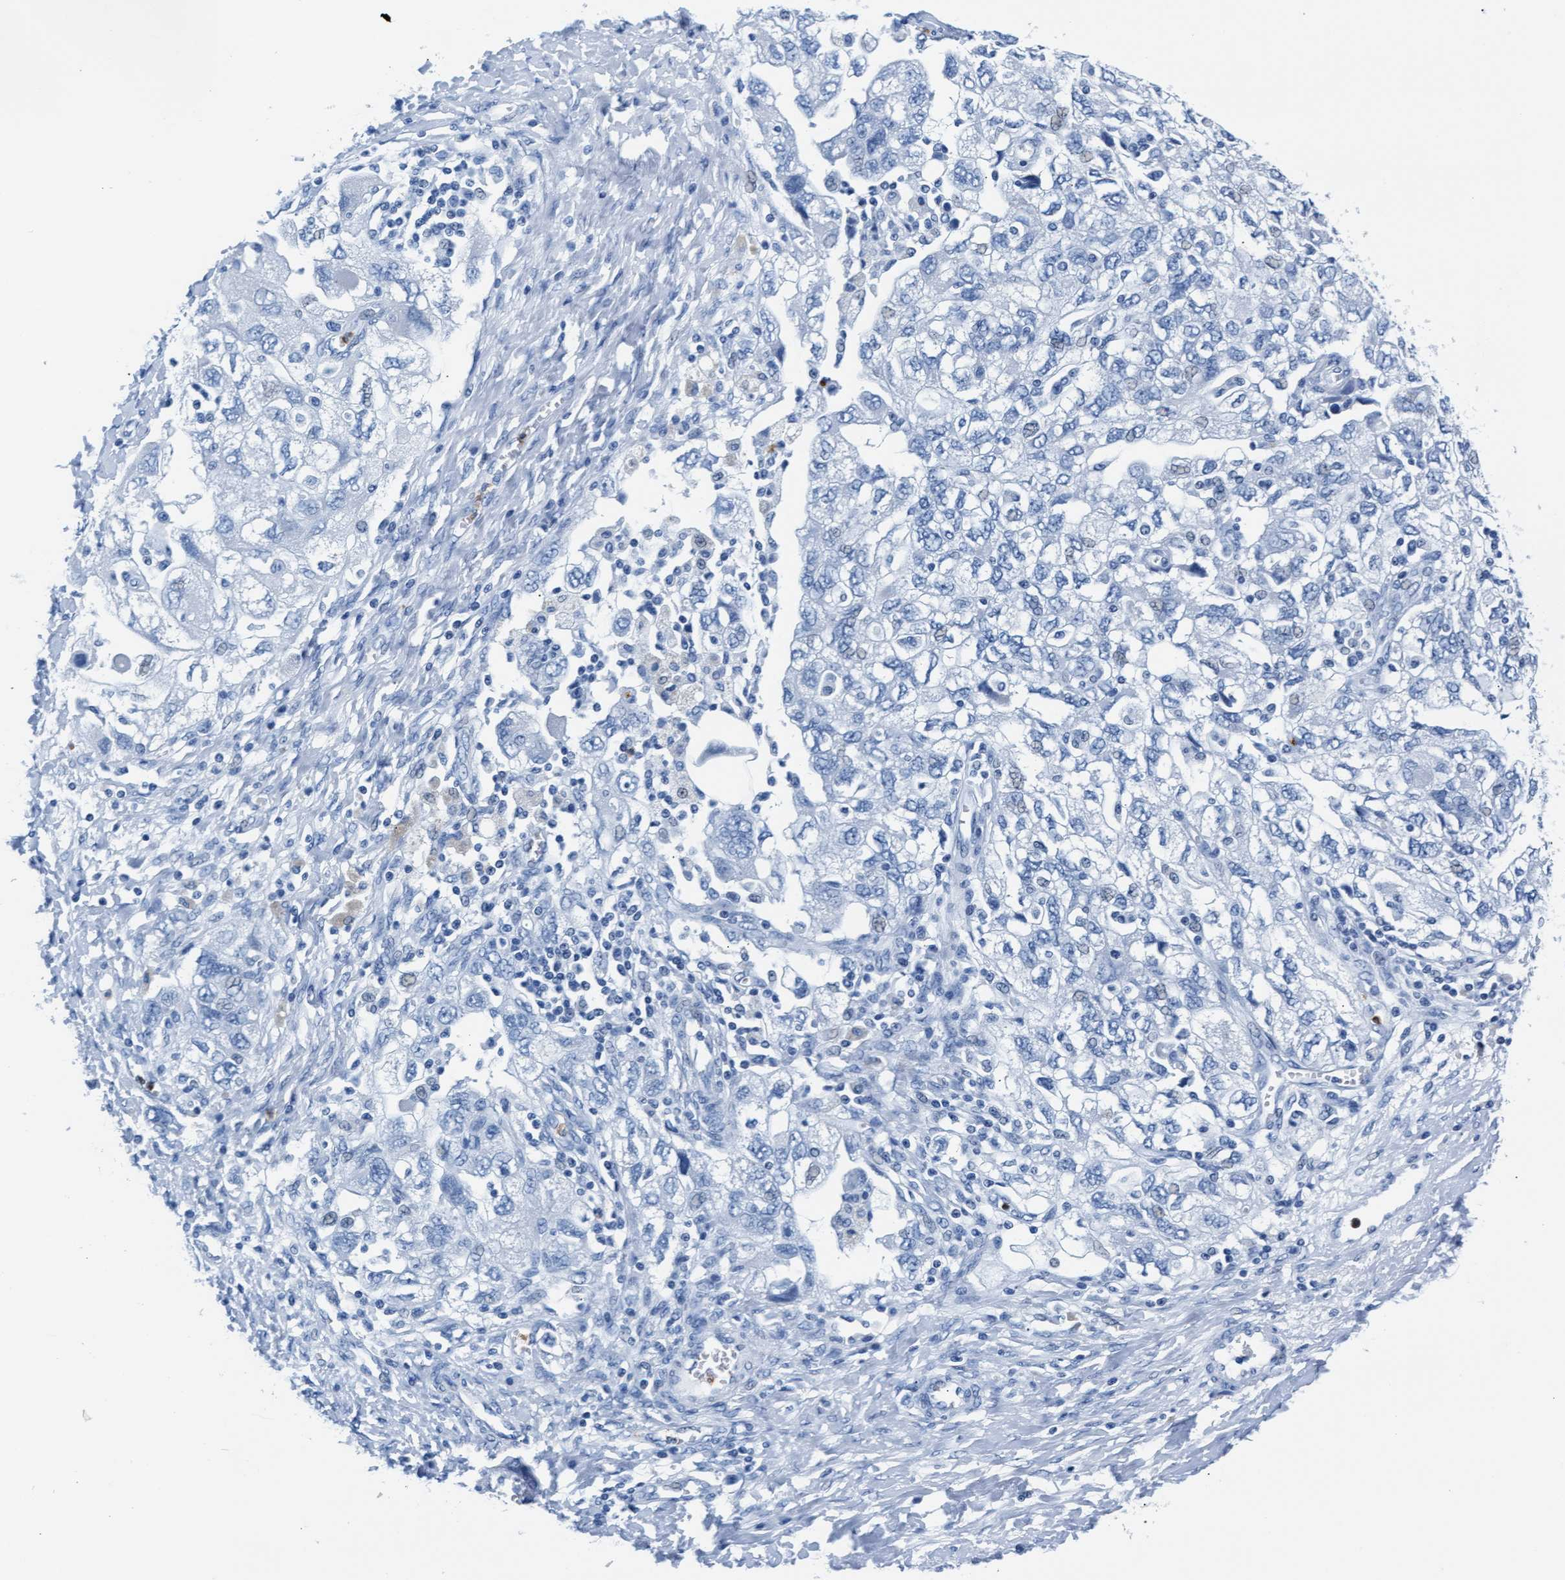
{"staining": {"intensity": "negative", "quantity": "none", "location": "none"}, "tissue": "ovarian cancer", "cell_type": "Tumor cells", "image_type": "cancer", "snomed": [{"axis": "morphology", "description": "Carcinoma, NOS"}, {"axis": "morphology", "description": "Cystadenocarcinoma, serous, NOS"}, {"axis": "topography", "description": "Ovary"}], "caption": "Tumor cells are negative for protein expression in human ovarian serous cystadenocarcinoma. The staining was performed using DAB (3,3'-diaminobenzidine) to visualize the protein expression in brown, while the nuclei were stained in blue with hematoxylin (Magnification: 20x).", "gene": "MMP8", "patient": {"sex": "female", "age": 69}}